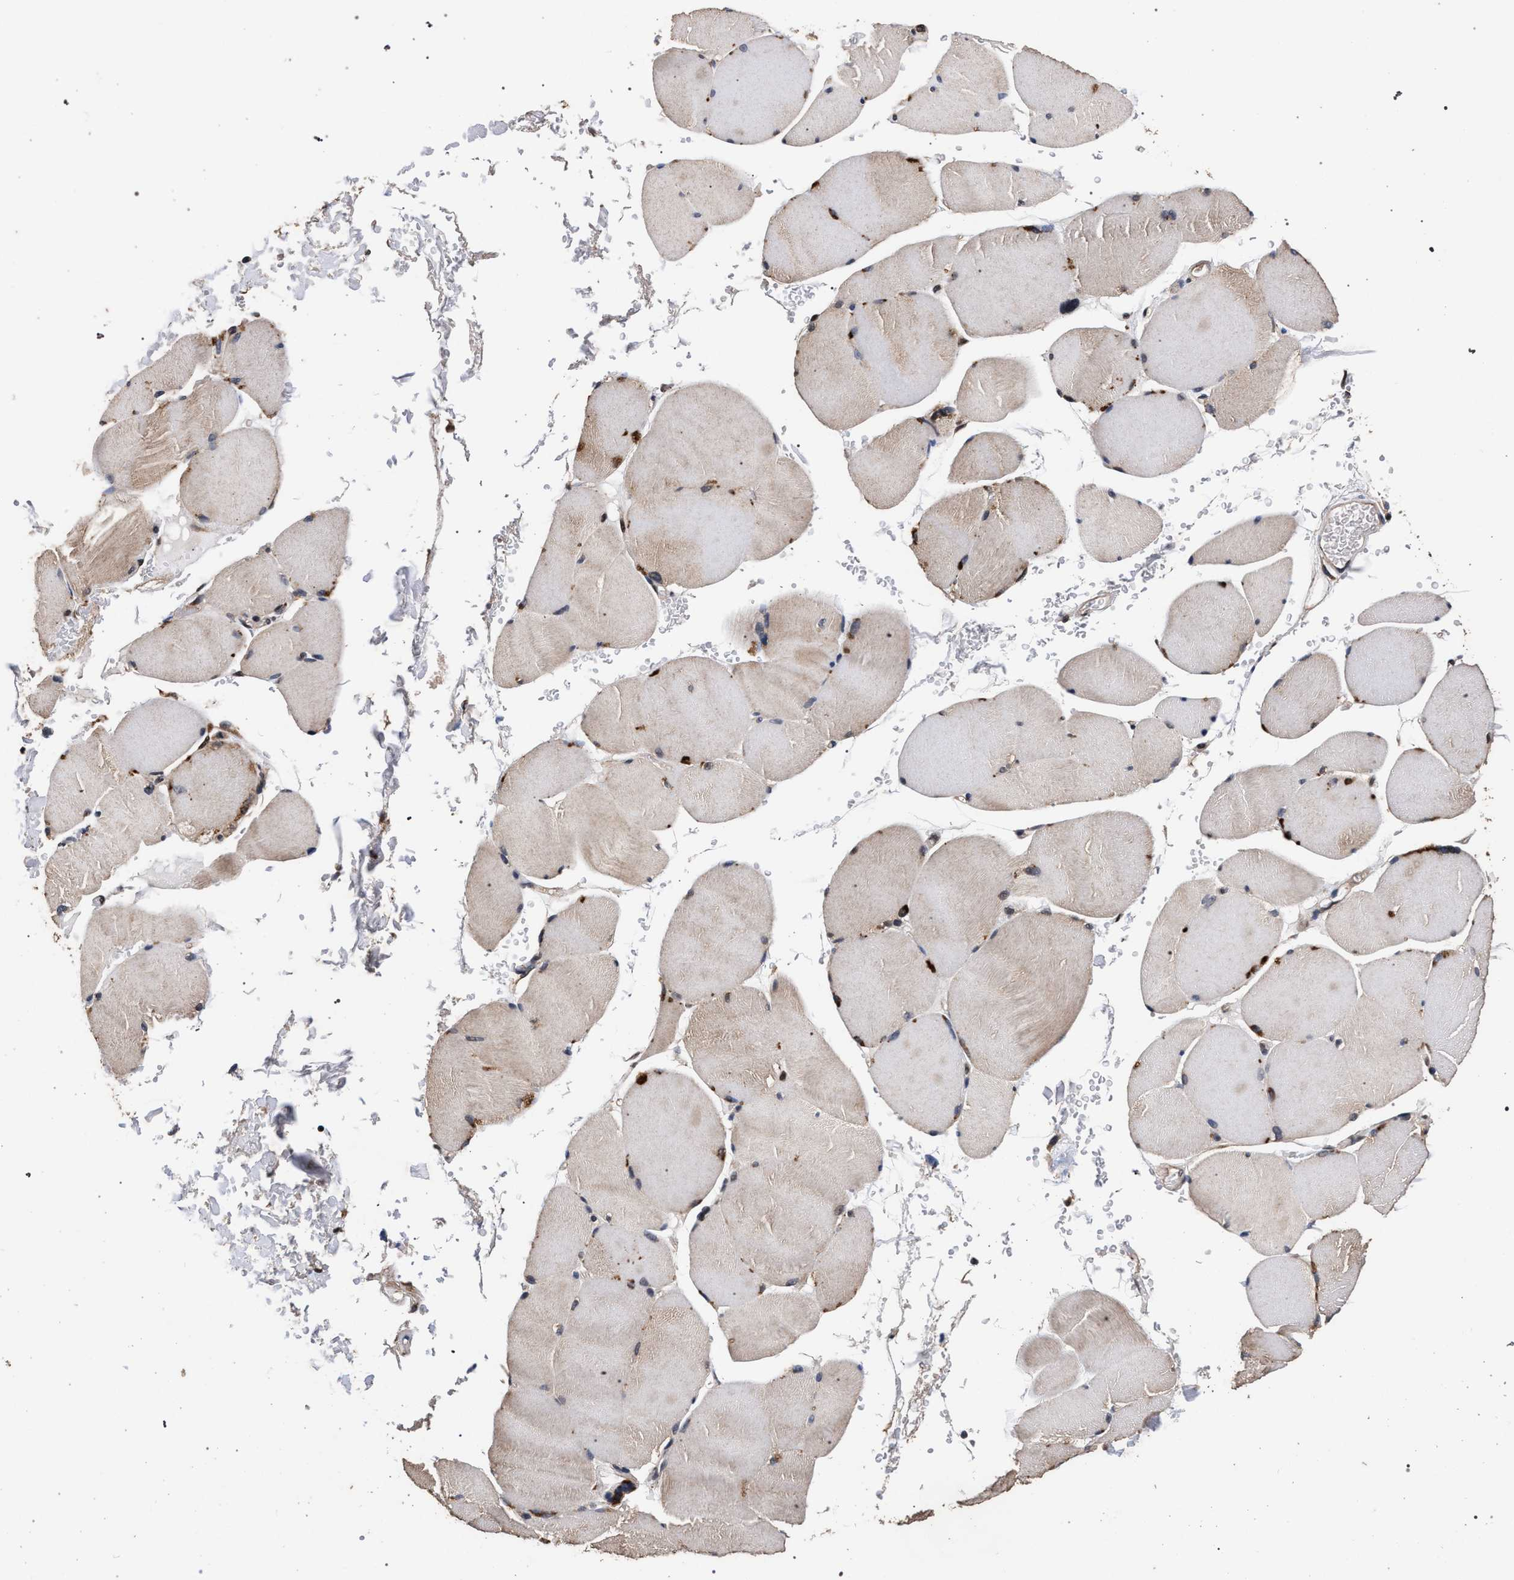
{"staining": {"intensity": "weak", "quantity": ">75%", "location": "cytoplasmic/membranous,nuclear"}, "tissue": "skeletal muscle", "cell_type": "Myocytes", "image_type": "normal", "snomed": [{"axis": "morphology", "description": "Normal tissue, NOS"}, {"axis": "topography", "description": "Skin"}, {"axis": "topography", "description": "Skeletal muscle"}], "caption": "Normal skeletal muscle reveals weak cytoplasmic/membranous,nuclear staining in about >75% of myocytes, visualized by immunohistochemistry.", "gene": "ACOX1", "patient": {"sex": "male", "age": 83}}